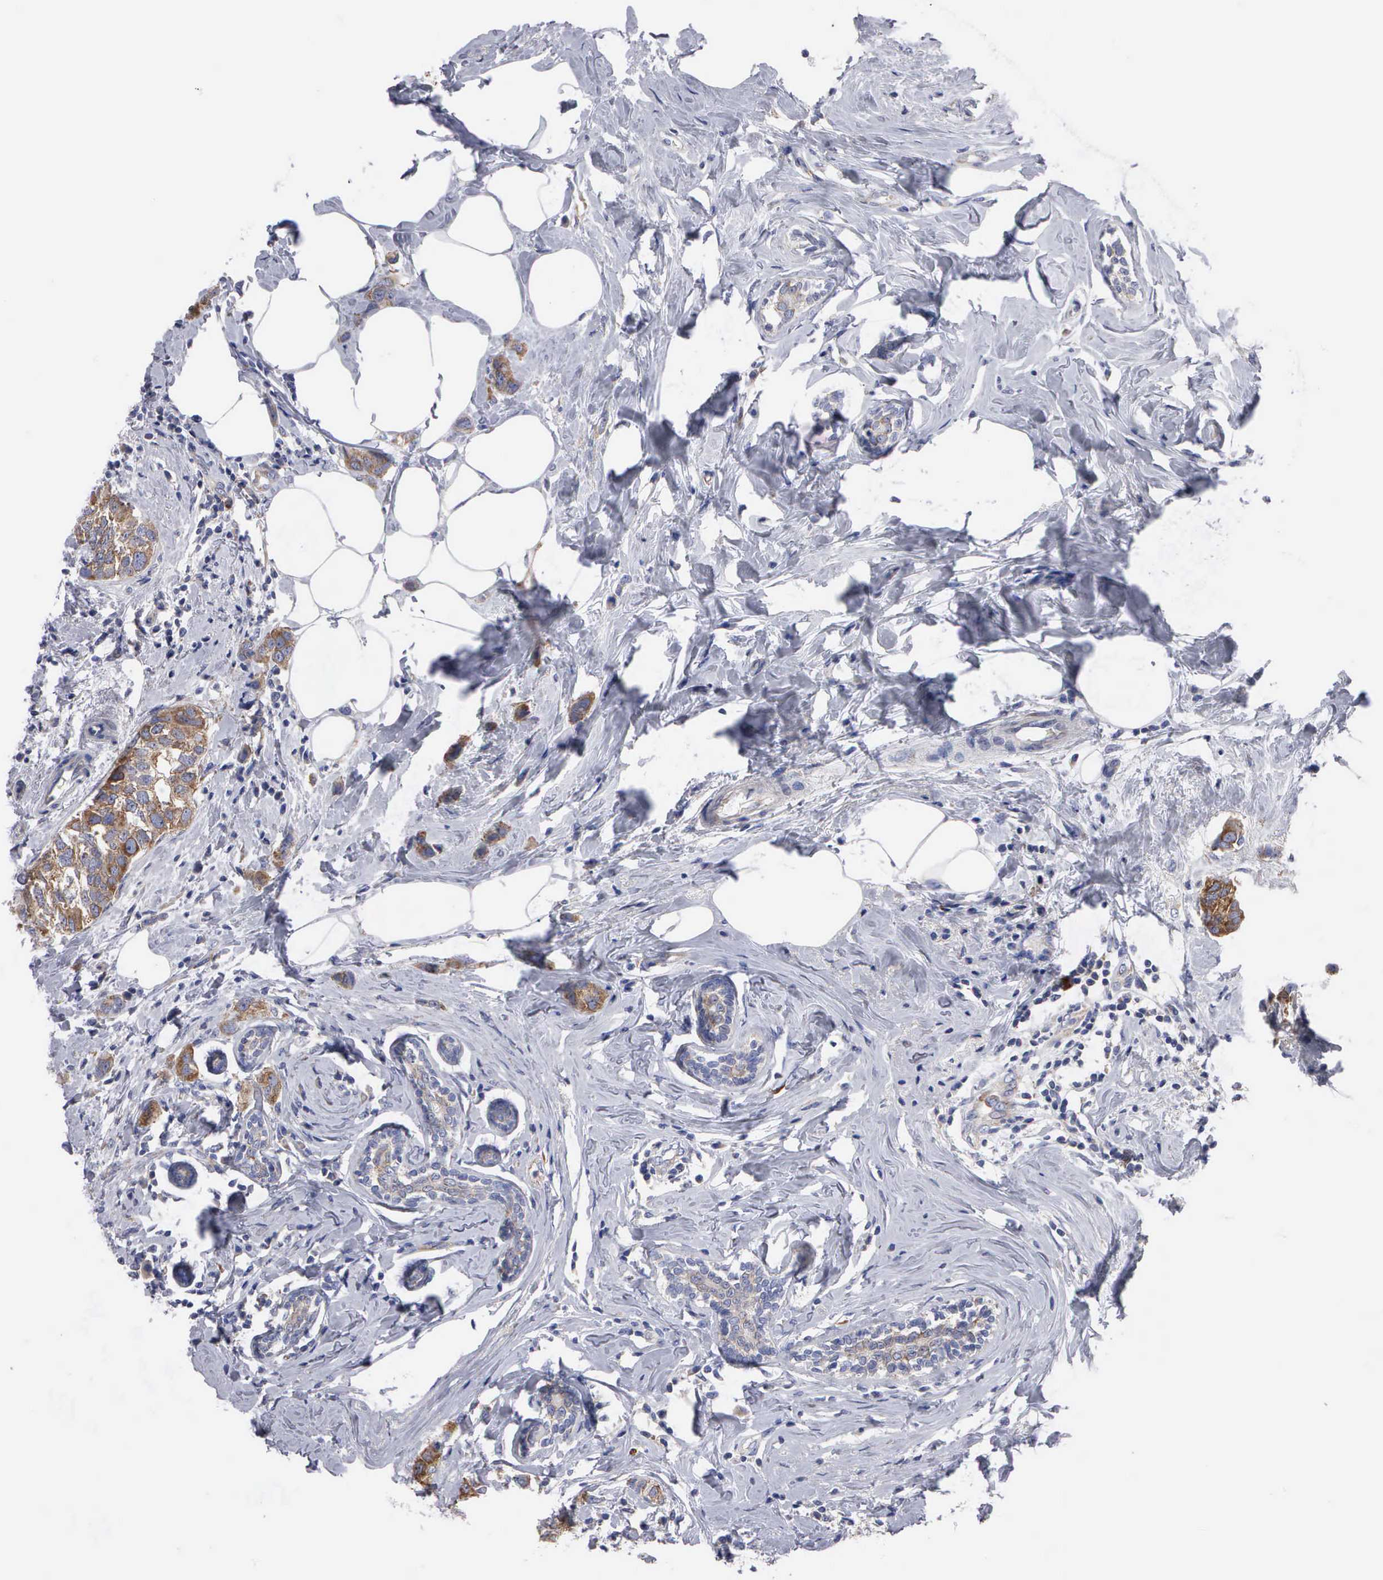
{"staining": {"intensity": "moderate", "quantity": ">75%", "location": "cytoplasmic/membranous"}, "tissue": "breast cancer", "cell_type": "Tumor cells", "image_type": "cancer", "snomed": [{"axis": "morphology", "description": "Normal tissue, NOS"}, {"axis": "morphology", "description": "Duct carcinoma"}, {"axis": "topography", "description": "Breast"}], "caption": "Intraductal carcinoma (breast) tissue displays moderate cytoplasmic/membranous positivity in about >75% of tumor cells Immunohistochemistry stains the protein in brown and the nuclei are stained blue.", "gene": "TXLNG", "patient": {"sex": "female", "age": 50}}